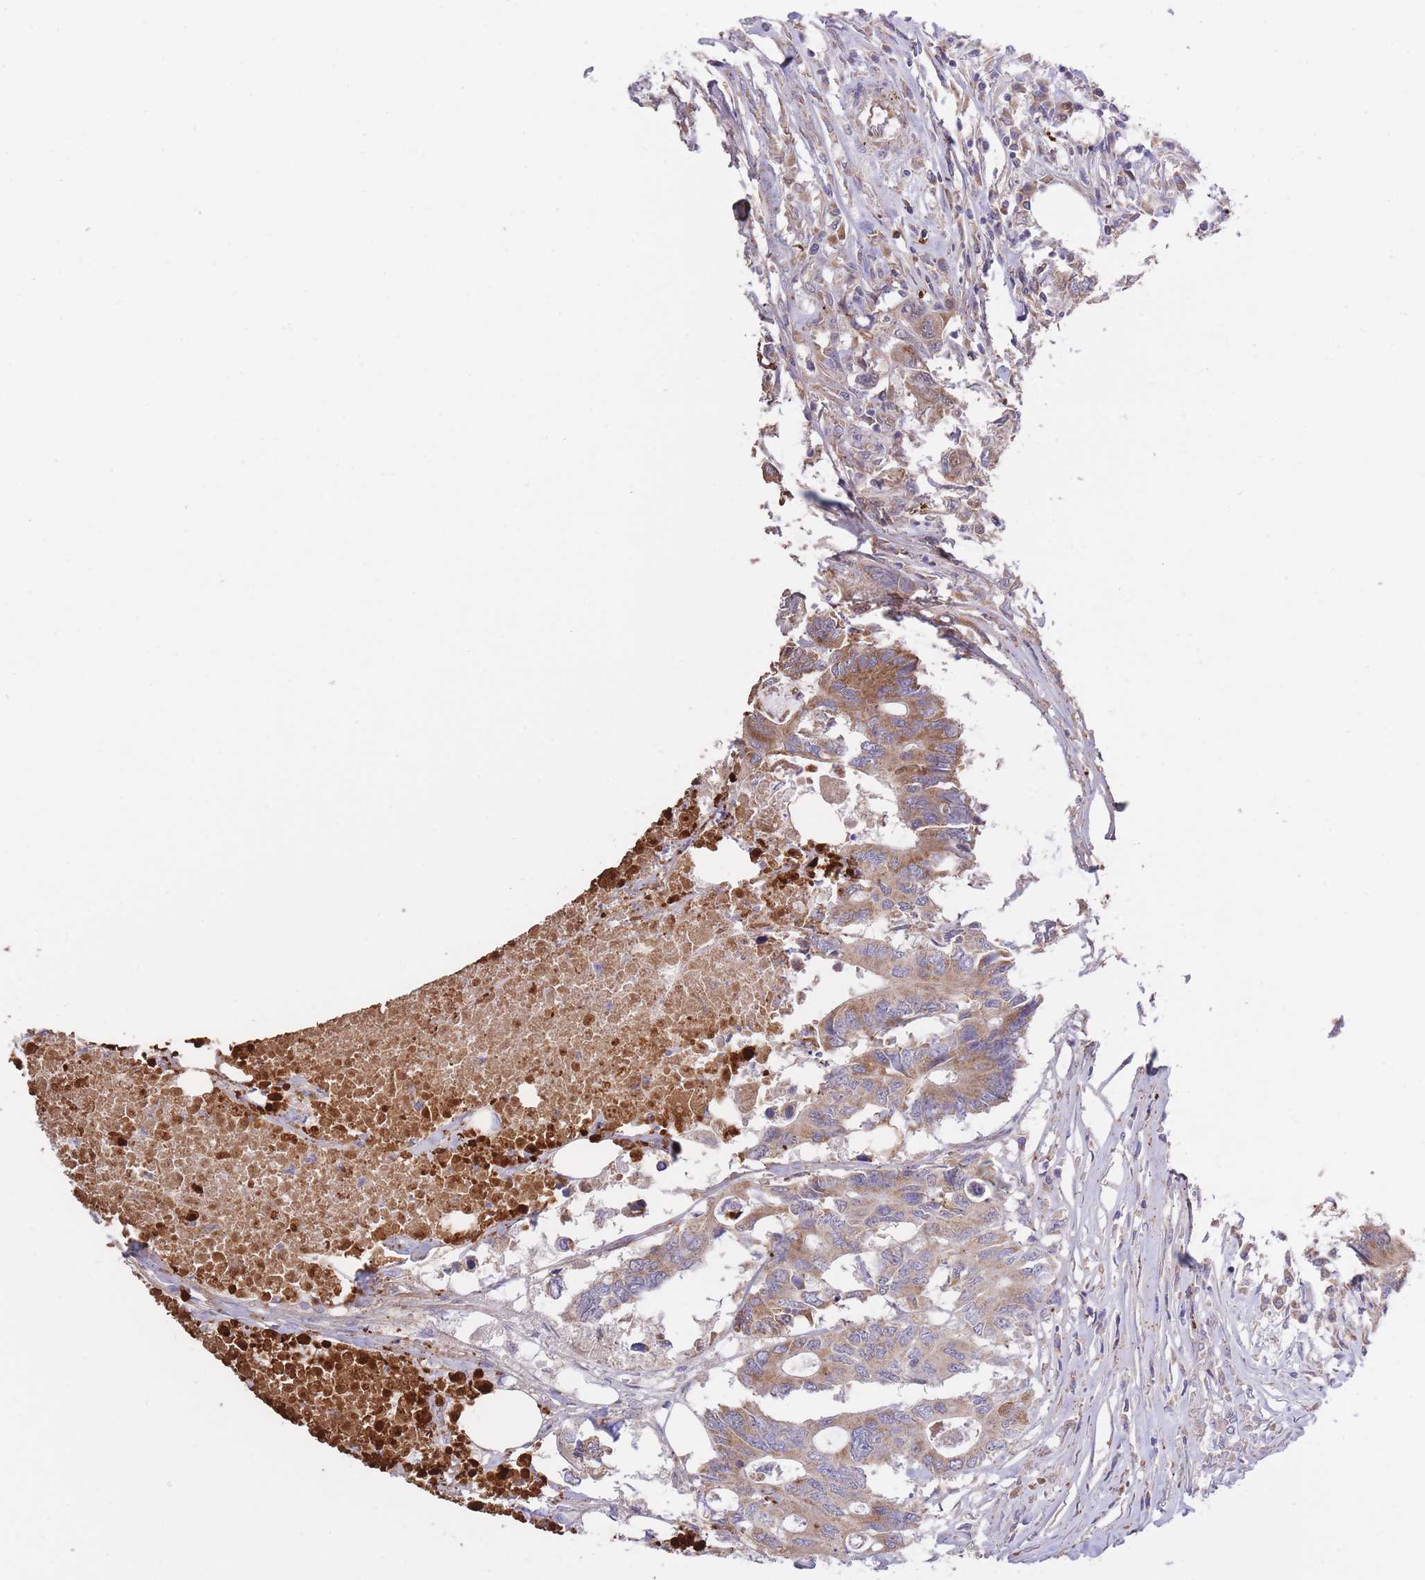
{"staining": {"intensity": "moderate", "quantity": ">75%", "location": "cytoplasmic/membranous"}, "tissue": "colorectal cancer", "cell_type": "Tumor cells", "image_type": "cancer", "snomed": [{"axis": "morphology", "description": "Adenocarcinoma, NOS"}, {"axis": "topography", "description": "Colon"}], "caption": "Adenocarcinoma (colorectal) stained with a protein marker exhibits moderate staining in tumor cells.", "gene": "ATP13A2", "patient": {"sex": "male", "age": 71}}